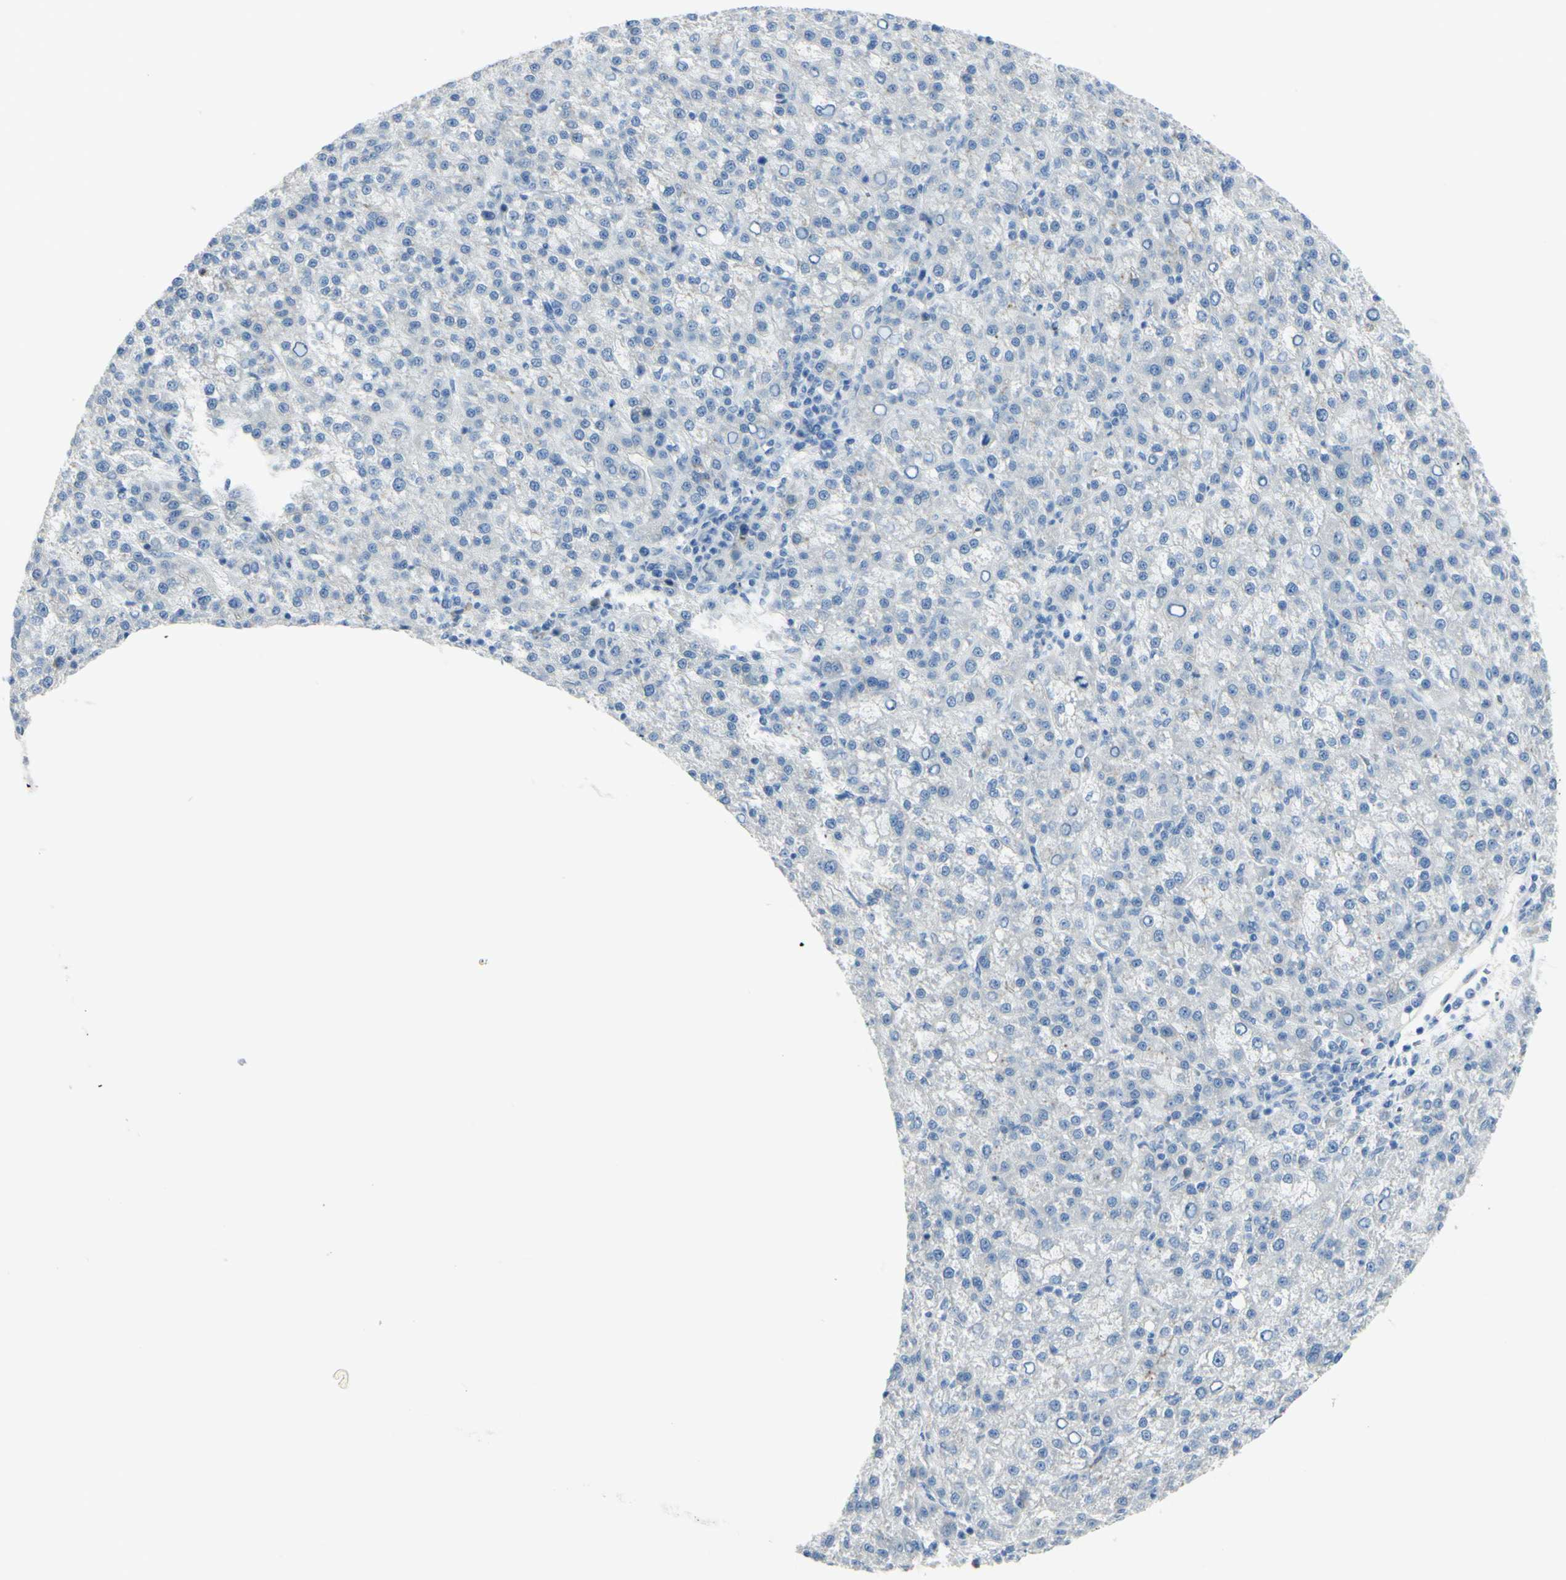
{"staining": {"intensity": "negative", "quantity": "none", "location": "none"}, "tissue": "liver cancer", "cell_type": "Tumor cells", "image_type": "cancer", "snomed": [{"axis": "morphology", "description": "Carcinoma, Hepatocellular, NOS"}, {"axis": "topography", "description": "Liver"}], "caption": "Immunohistochemical staining of hepatocellular carcinoma (liver) reveals no significant staining in tumor cells.", "gene": "ZNF557", "patient": {"sex": "female", "age": 58}}